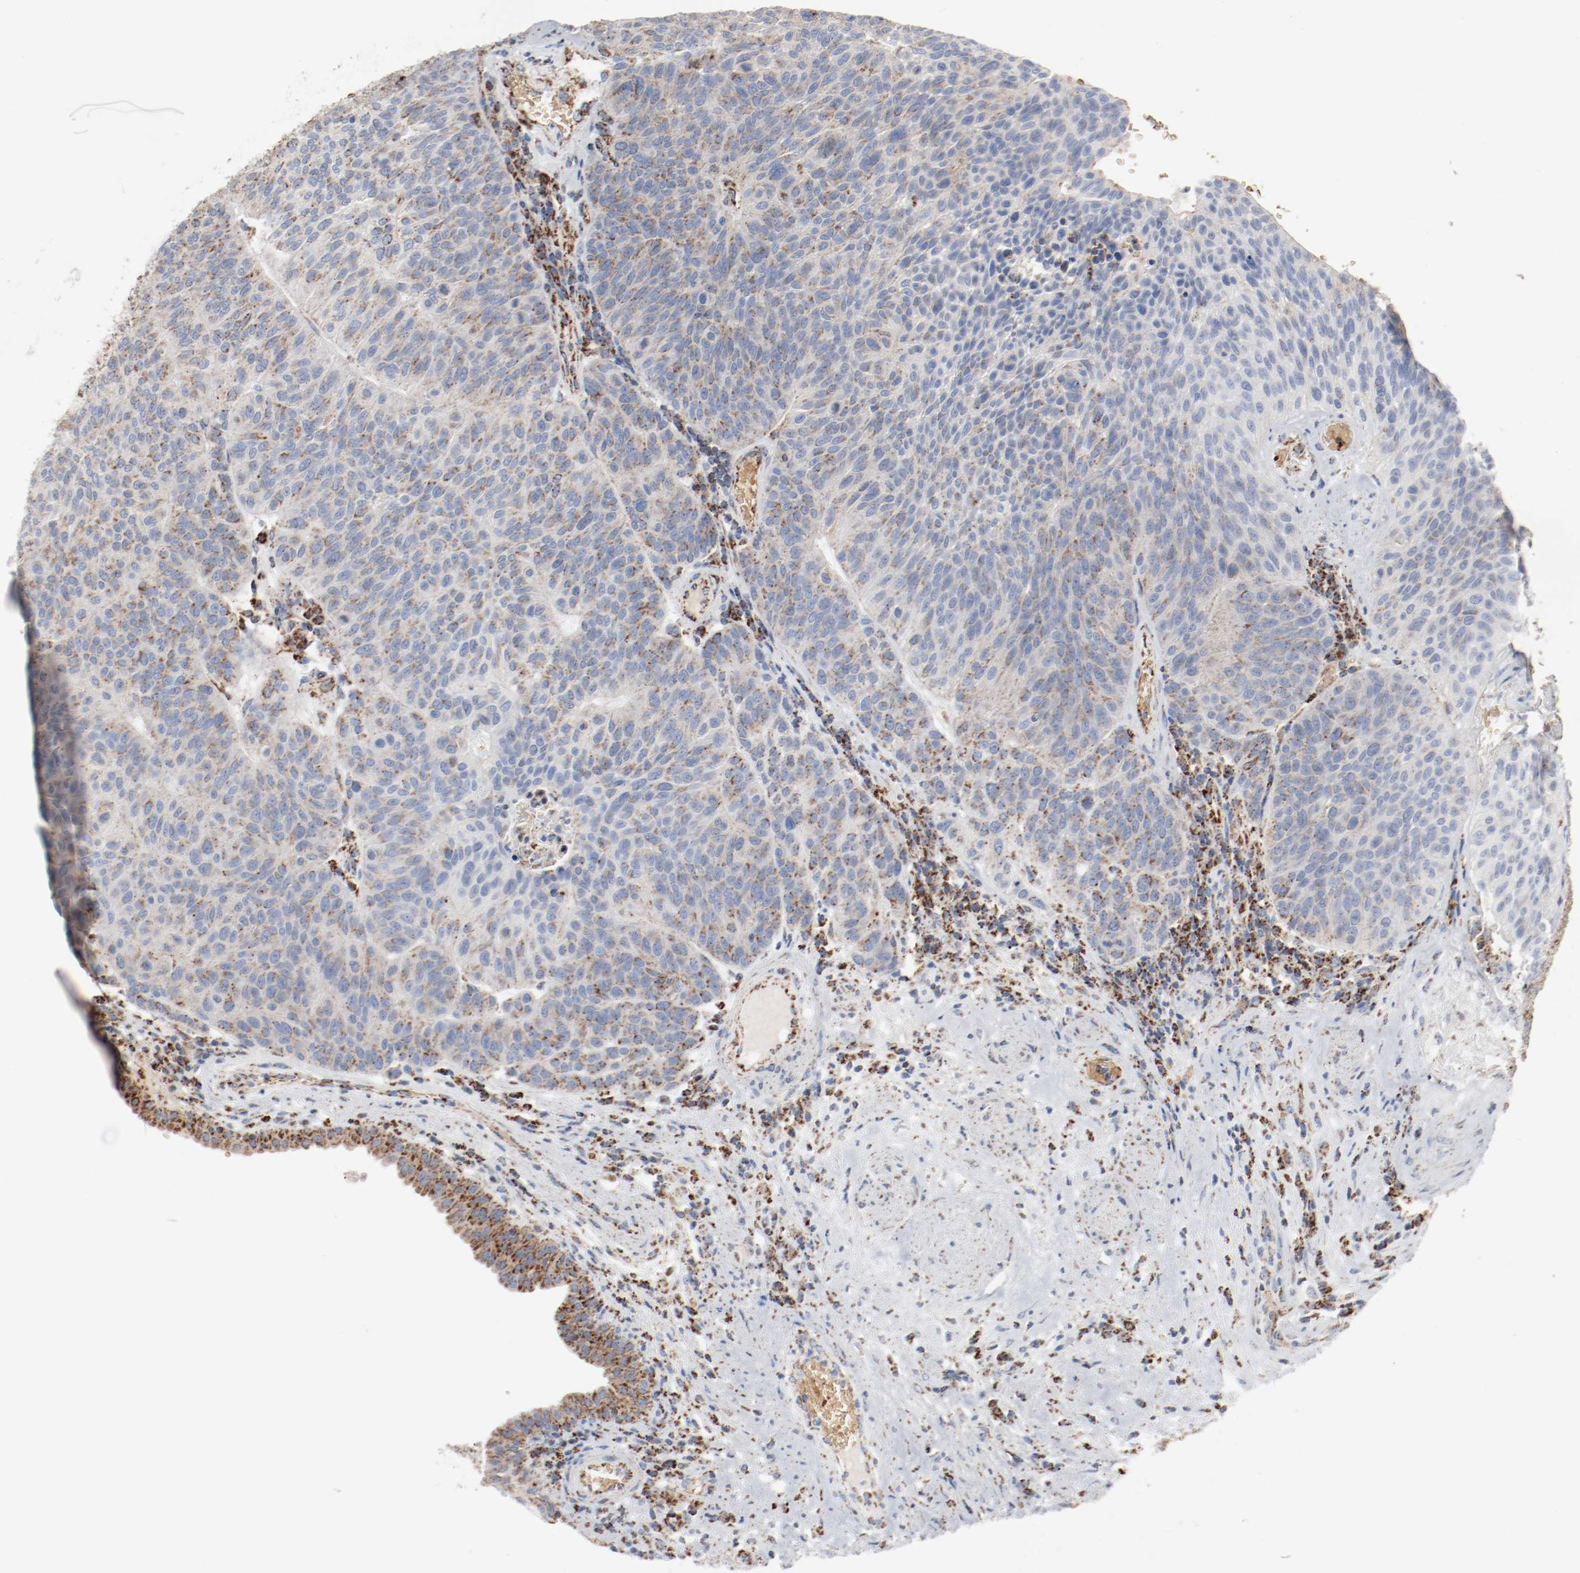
{"staining": {"intensity": "weak", "quantity": "25%-75%", "location": "cytoplasmic/membranous"}, "tissue": "urothelial cancer", "cell_type": "Tumor cells", "image_type": "cancer", "snomed": [{"axis": "morphology", "description": "Urothelial carcinoma, High grade"}, {"axis": "topography", "description": "Urinary bladder"}], "caption": "The image exhibits staining of urothelial cancer, revealing weak cytoplasmic/membranous protein expression (brown color) within tumor cells.", "gene": "NDUFB8", "patient": {"sex": "male", "age": 66}}